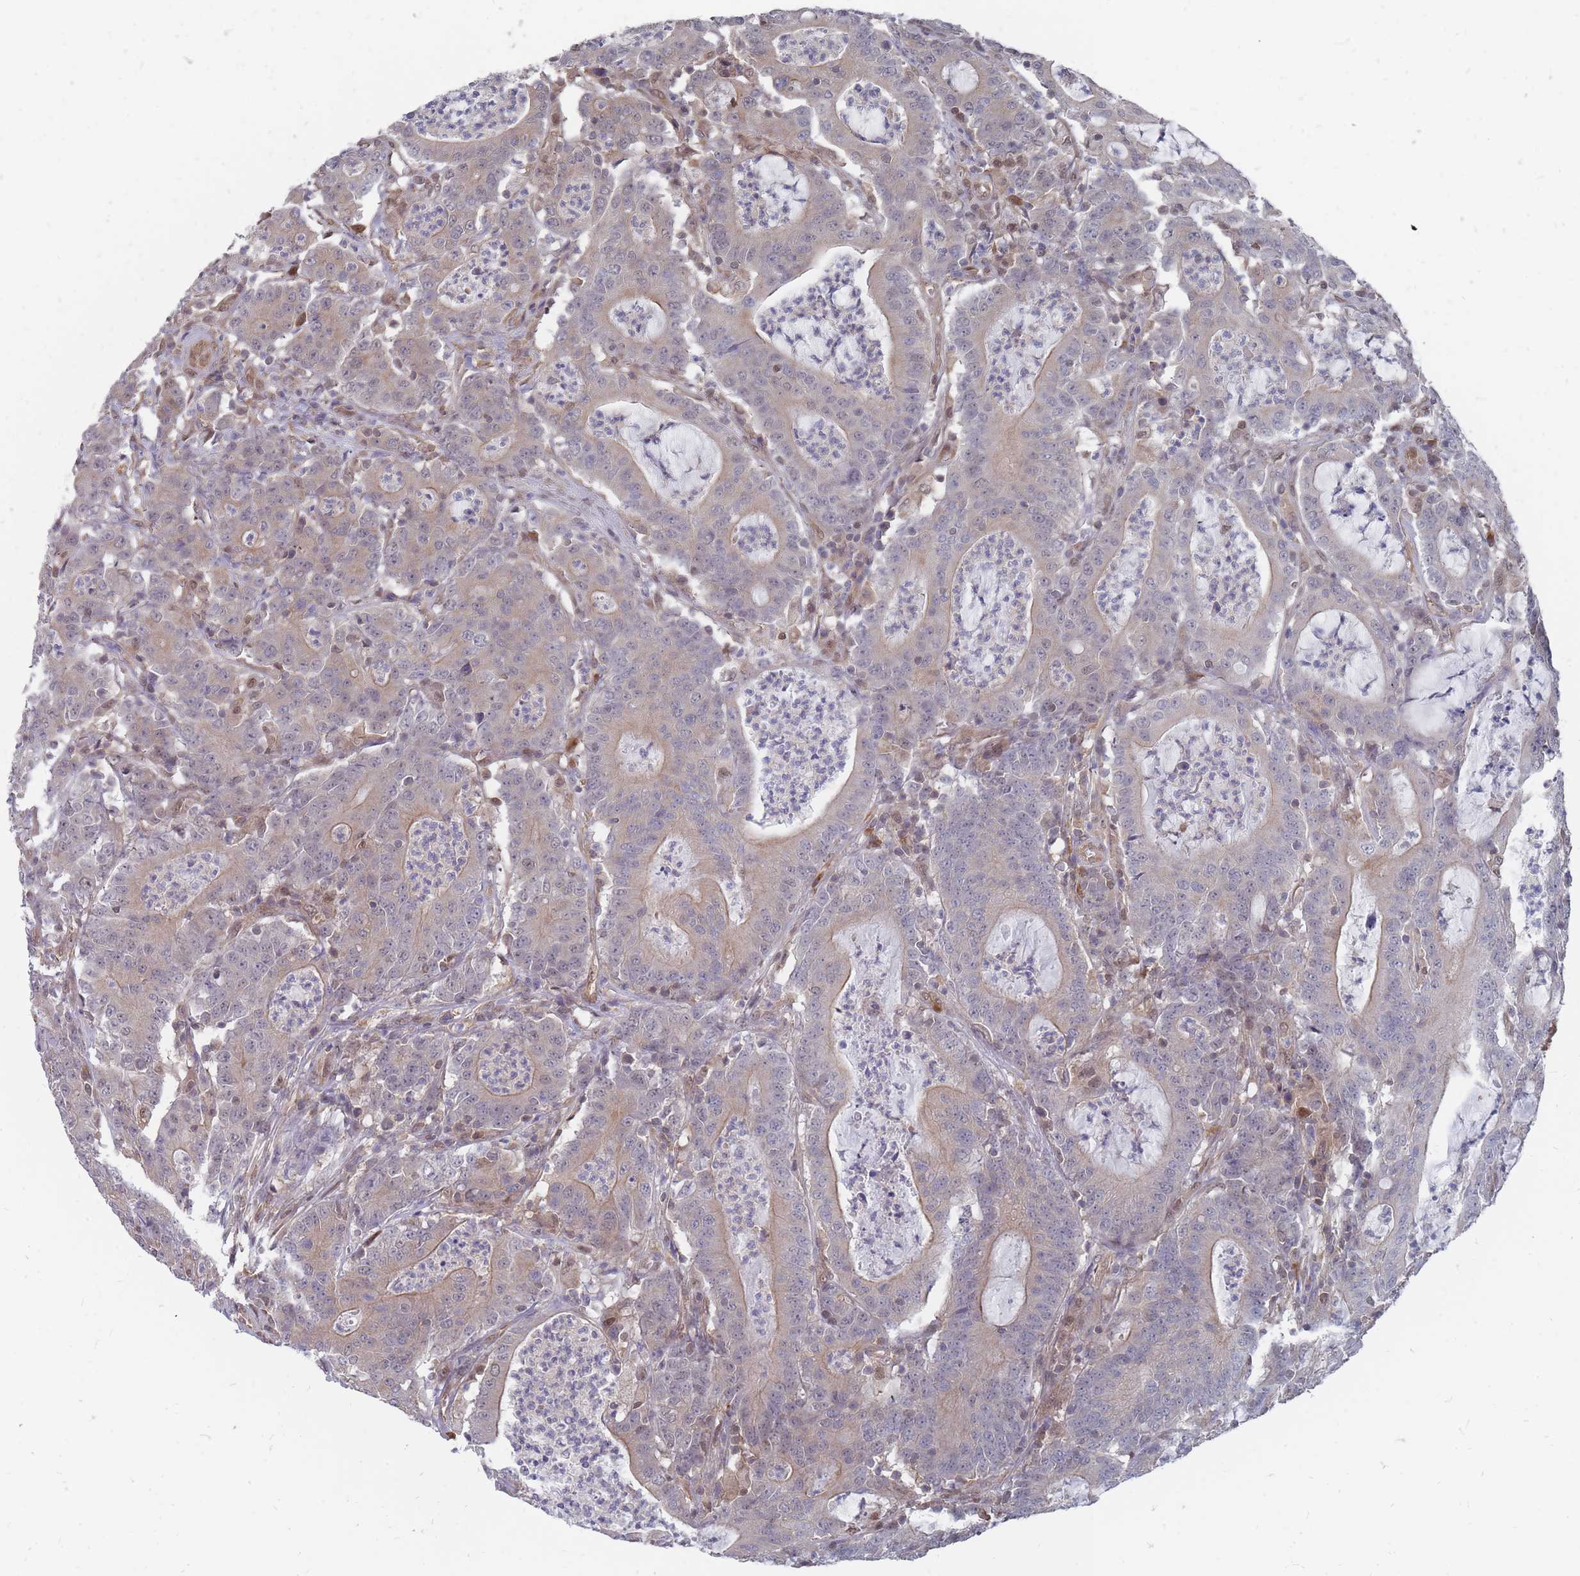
{"staining": {"intensity": "weak", "quantity": "25%-75%", "location": "cytoplasmic/membranous"}, "tissue": "colorectal cancer", "cell_type": "Tumor cells", "image_type": "cancer", "snomed": [{"axis": "morphology", "description": "Adenocarcinoma, NOS"}, {"axis": "topography", "description": "Colon"}], "caption": "Protein analysis of colorectal cancer (adenocarcinoma) tissue reveals weak cytoplasmic/membranous staining in approximately 25%-75% of tumor cells.", "gene": "NKD1", "patient": {"sex": "male", "age": 83}}